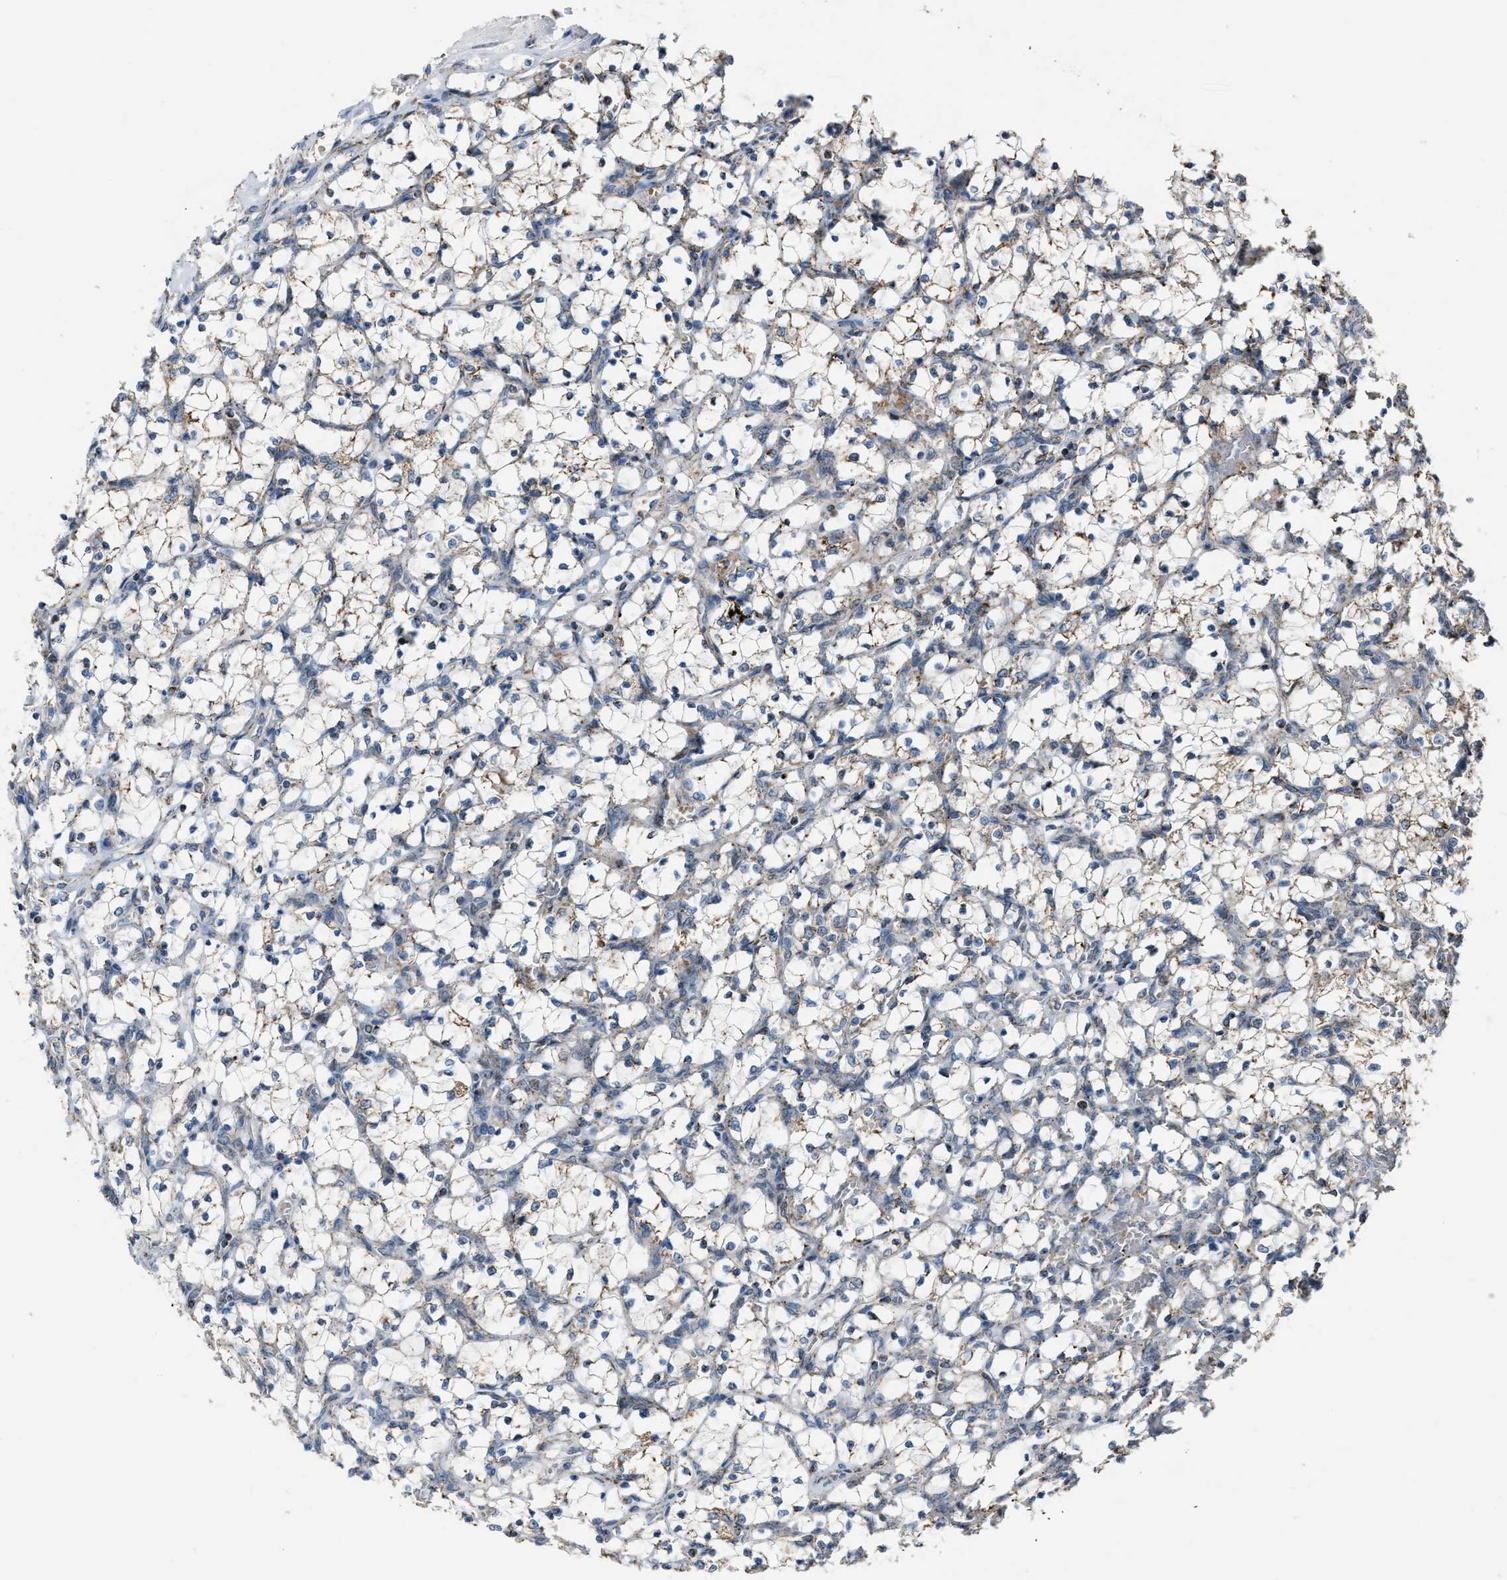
{"staining": {"intensity": "weak", "quantity": "25%-75%", "location": "cytoplasmic/membranous"}, "tissue": "renal cancer", "cell_type": "Tumor cells", "image_type": "cancer", "snomed": [{"axis": "morphology", "description": "Adenocarcinoma, NOS"}, {"axis": "topography", "description": "Kidney"}], "caption": "Immunohistochemical staining of human renal cancer shows low levels of weak cytoplasmic/membranous protein positivity in approximately 25%-75% of tumor cells. The protein of interest is shown in brown color, while the nuclei are stained blue.", "gene": "CHN2", "patient": {"sex": "female", "age": 69}}